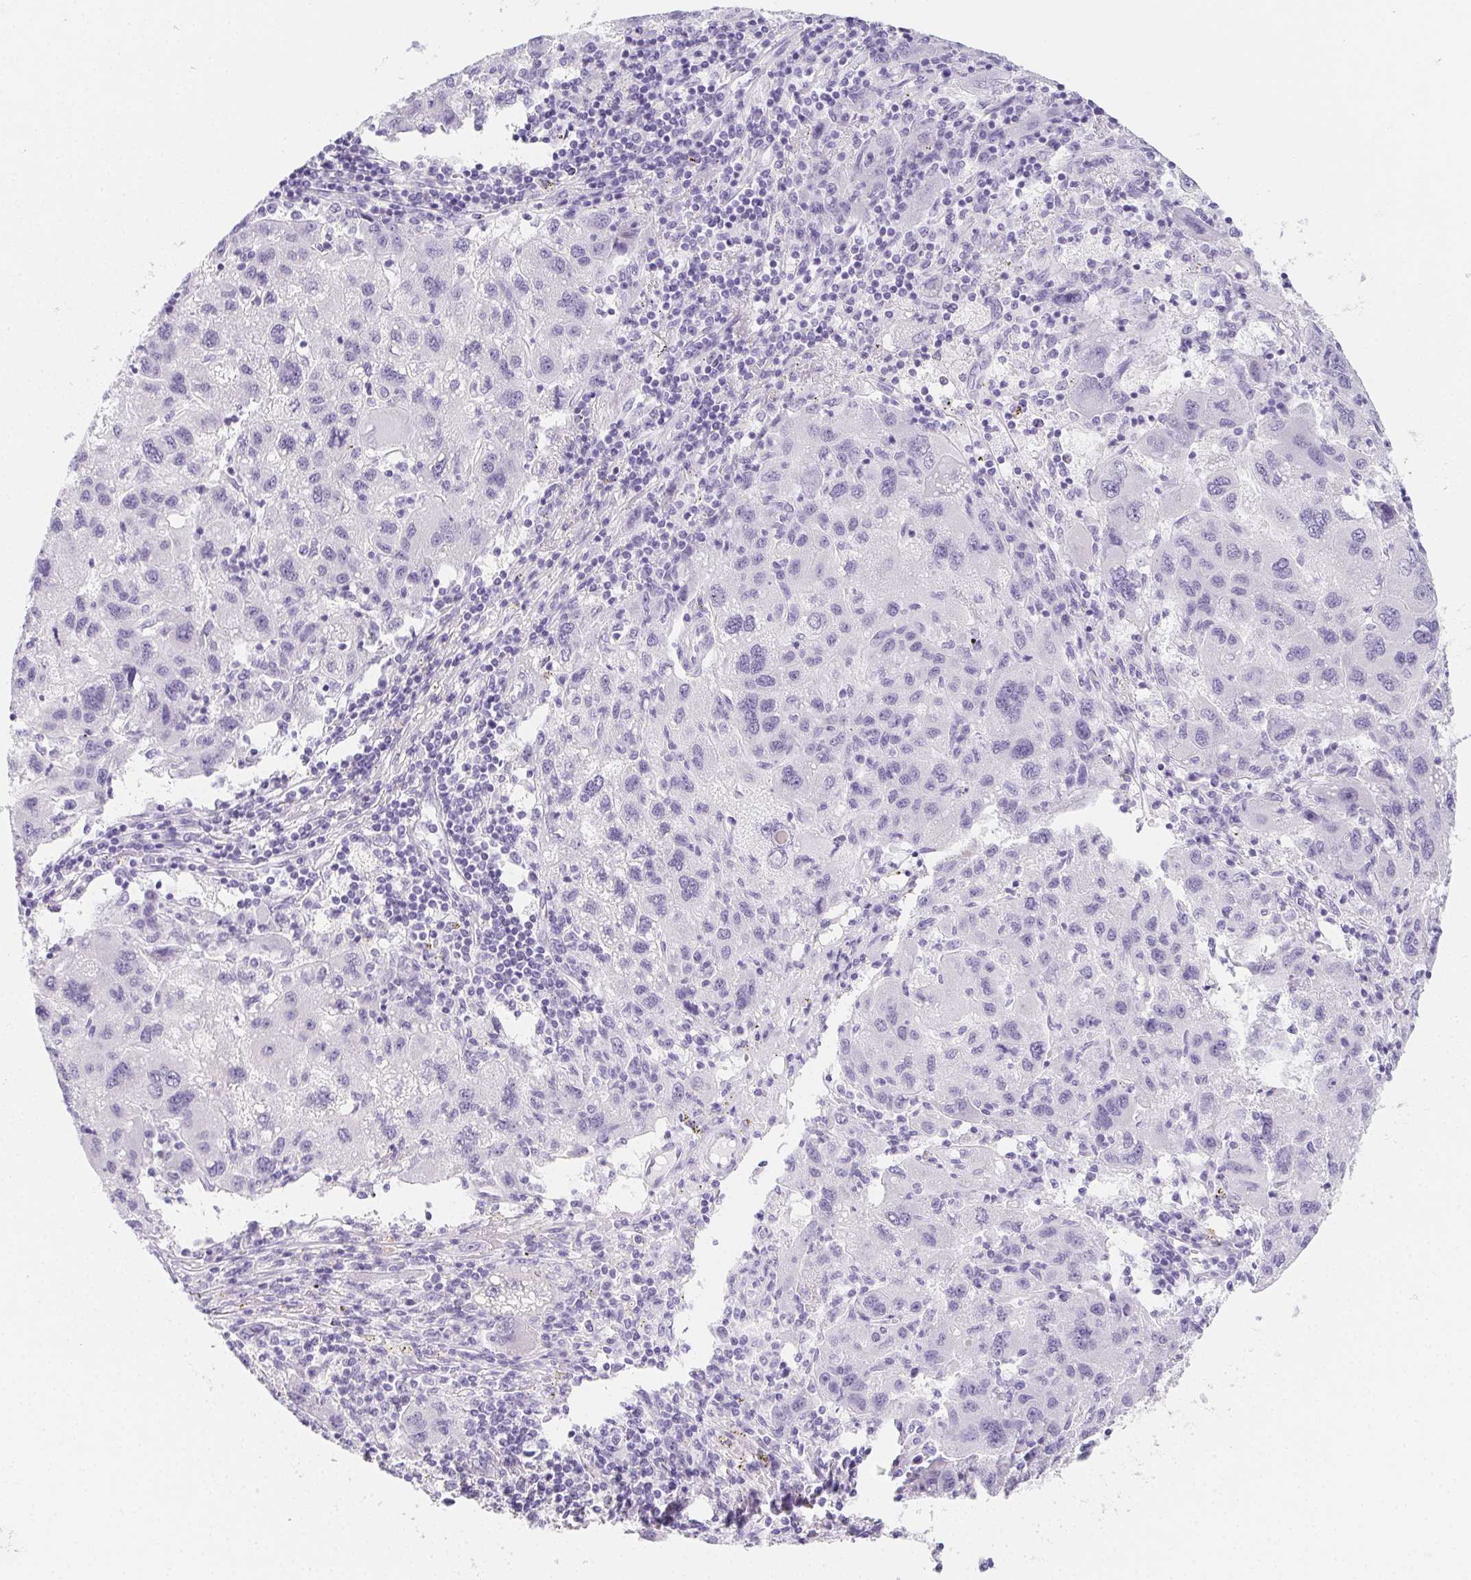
{"staining": {"intensity": "negative", "quantity": "none", "location": "none"}, "tissue": "liver cancer", "cell_type": "Tumor cells", "image_type": "cancer", "snomed": [{"axis": "morphology", "description": "Carcinoma, Hepatocellular, NOS"}, {"axis": "topography", "description": "Liver"}], "caption": "DAB (3,3'-diaminobenzidine) immunohistochemical staining of liver cancer (hepatocellular carcinoma) exhibits no significant expression in tumor cells. (Stains: DAB (3,3'-diaminobenzidine) immunohistochemistry (IHC) with hematoxylin counter stain, Microscopy: brightfield microscopy at high magnification).", "gene": "ZBBX", "patient": {"sex": "female", "age": 77}}